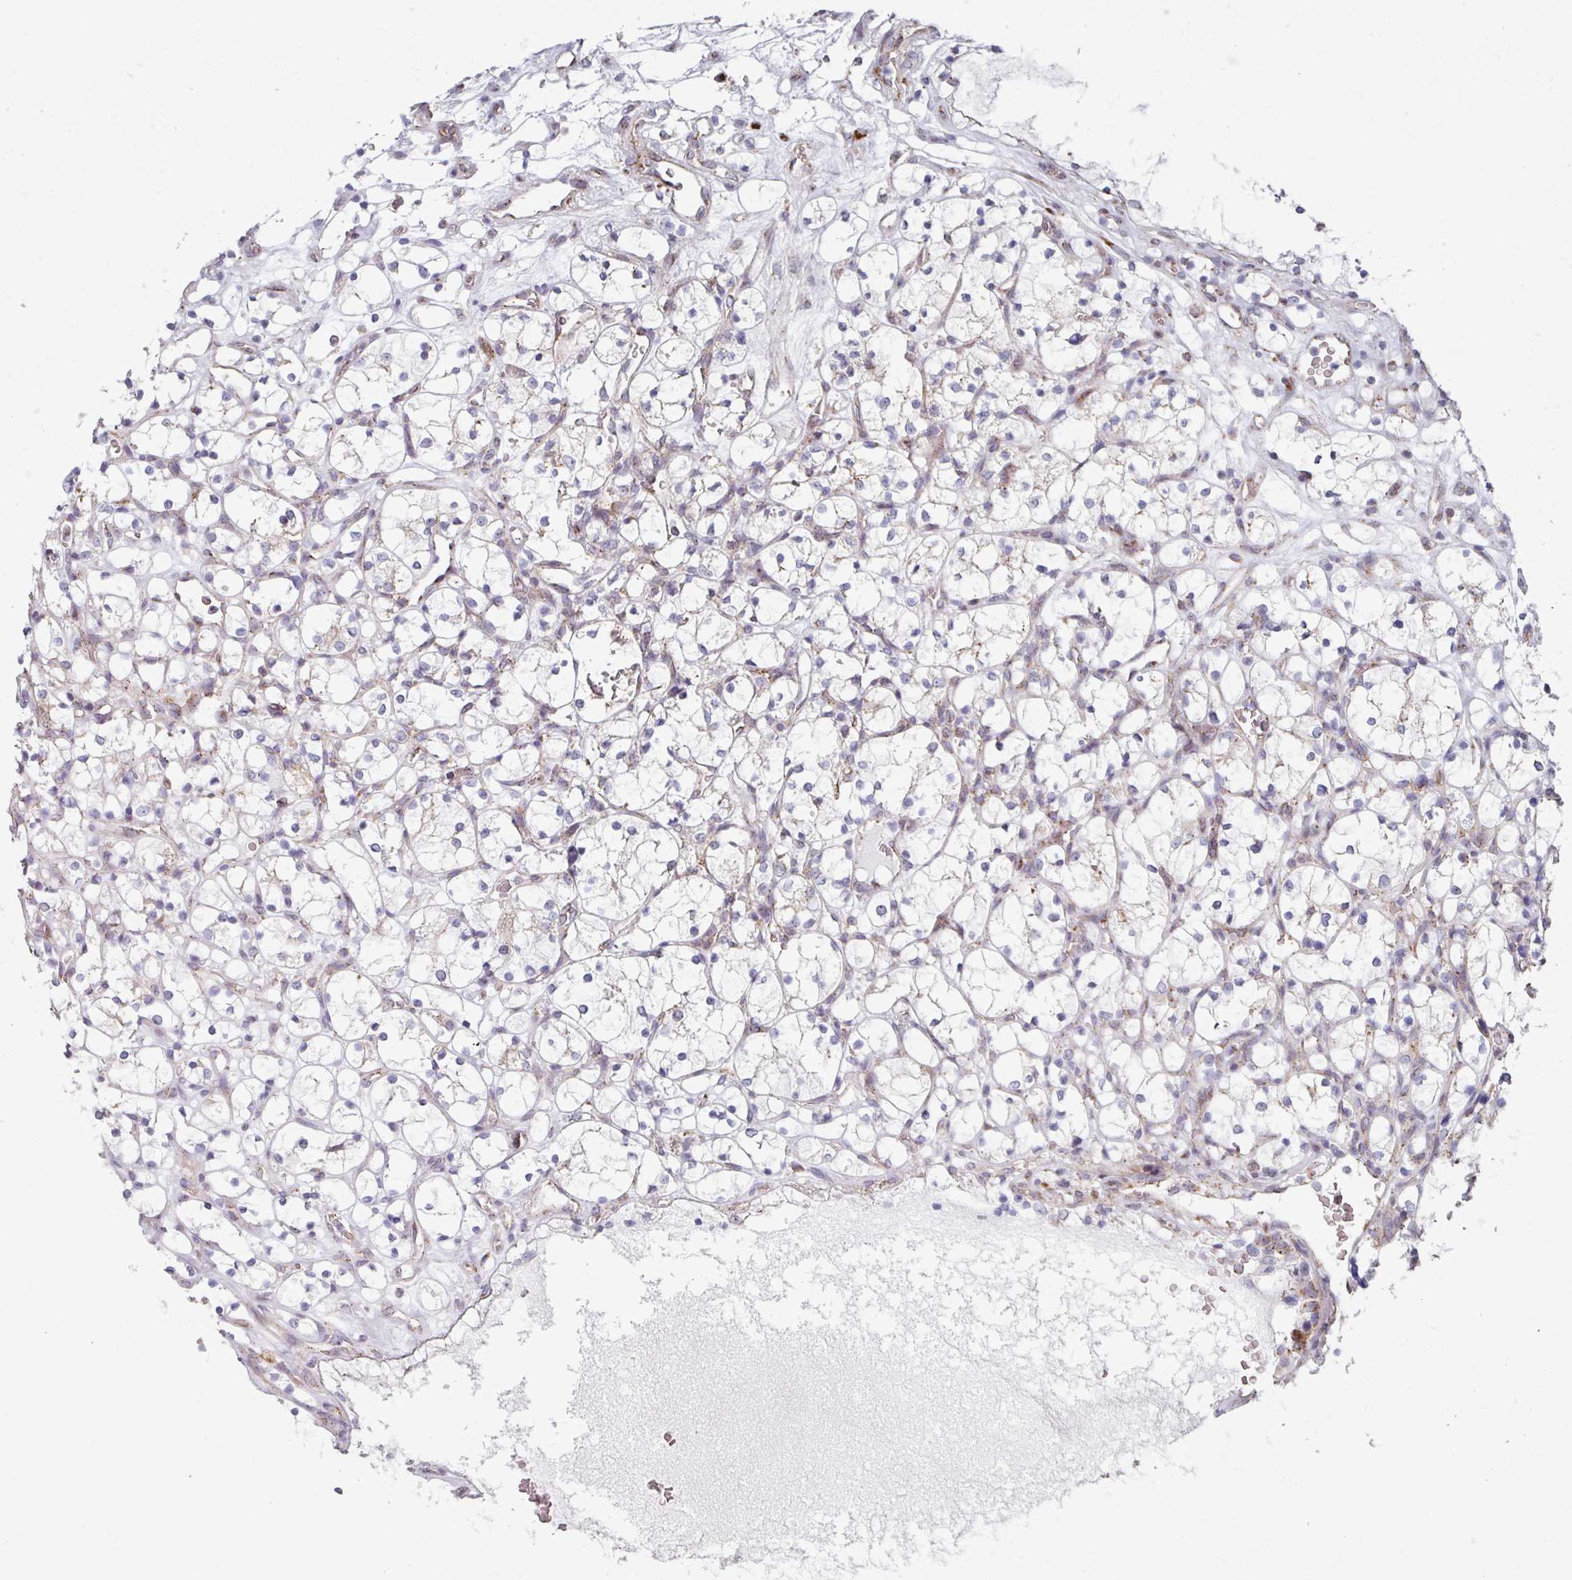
{"staining": {"intensity": "moderate", "quantity": "<25%", "location": "cytoplasmic/membranous"}, "tissue": "renal cancer", "cell_type": "Tumor cells", "image_type": "cancer", "snomed": [{"axis": "morphology", "description": "Adenocarcinoma, NOS"}, {"axis": "topography", "description": "Kidney"}], "caption": "Immunohistochemical staining of human renal cancer (adenocarcinoma) demonstrates low levels of moderate cytoplasmic/membranous expression in approximately <25% of tumor cells. The protein is stained brown, and the nuclei are stained in blue (DAB IHC with brightfield microscopy, high magnification).", "gene": "CCDC85B", "patient": {"sex": "female", "age": 69}}